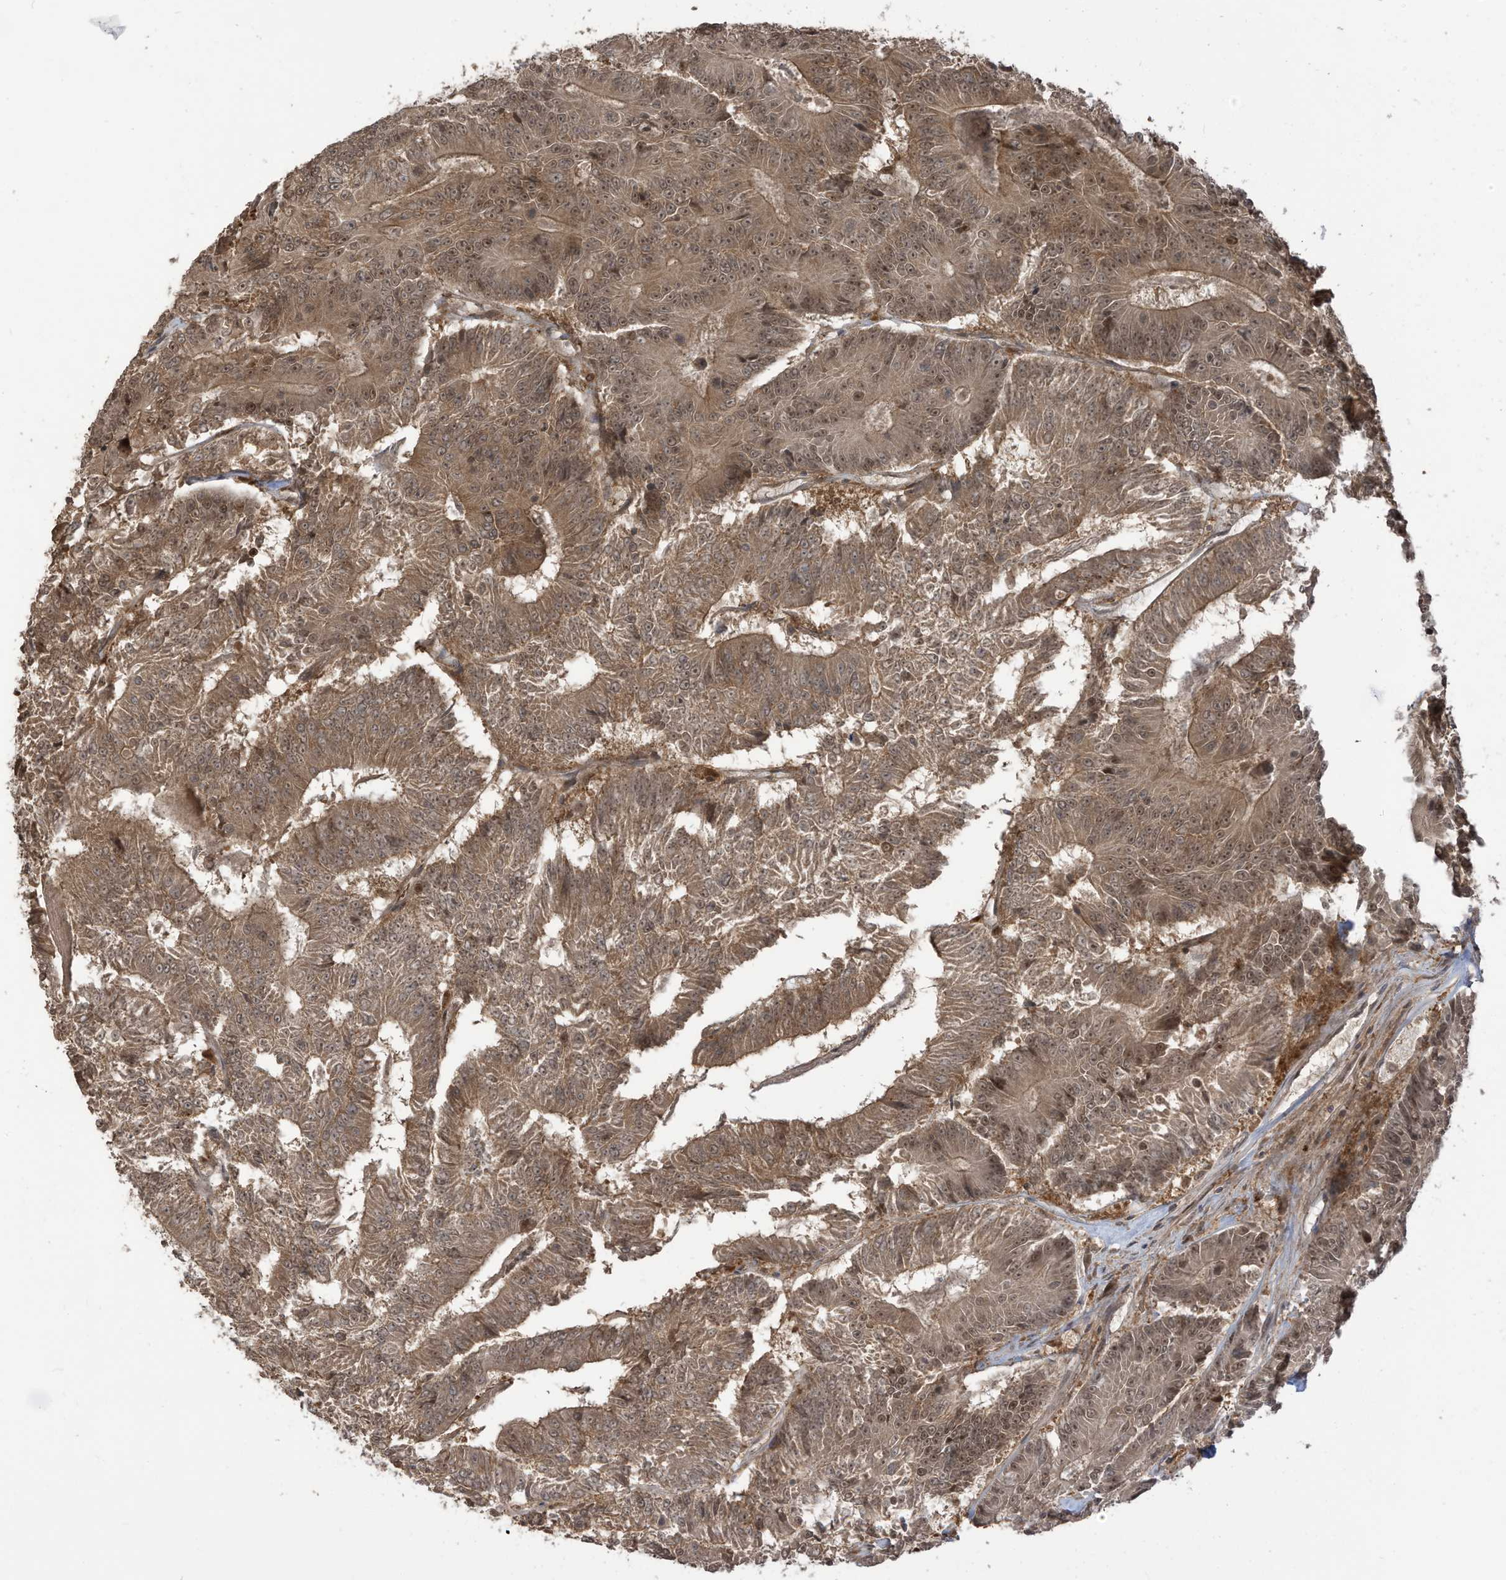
{"staining": {"intensity": "moderate", "quantity": ">75%", "location": "cytoplasmic/membranous,nuclear"}, "tissue": "colorectal cancer", "cell_type": "Tumor cells", "image_type": "cancer", "snomed": [{"axis": "morphology", "description": "Adenocarcinoma, NOS"}, {"axis": "topography", "description": "Colon"}], "caption": "Protein expression analysis of human colorectal cancer (adenocarcinoma) reveals moderate cytoplasmic/membranous and nuclear positivity in approximately >75% of tumor cells.", "gene": "CARF", "patient": {"sex": "male", "age": 83}}